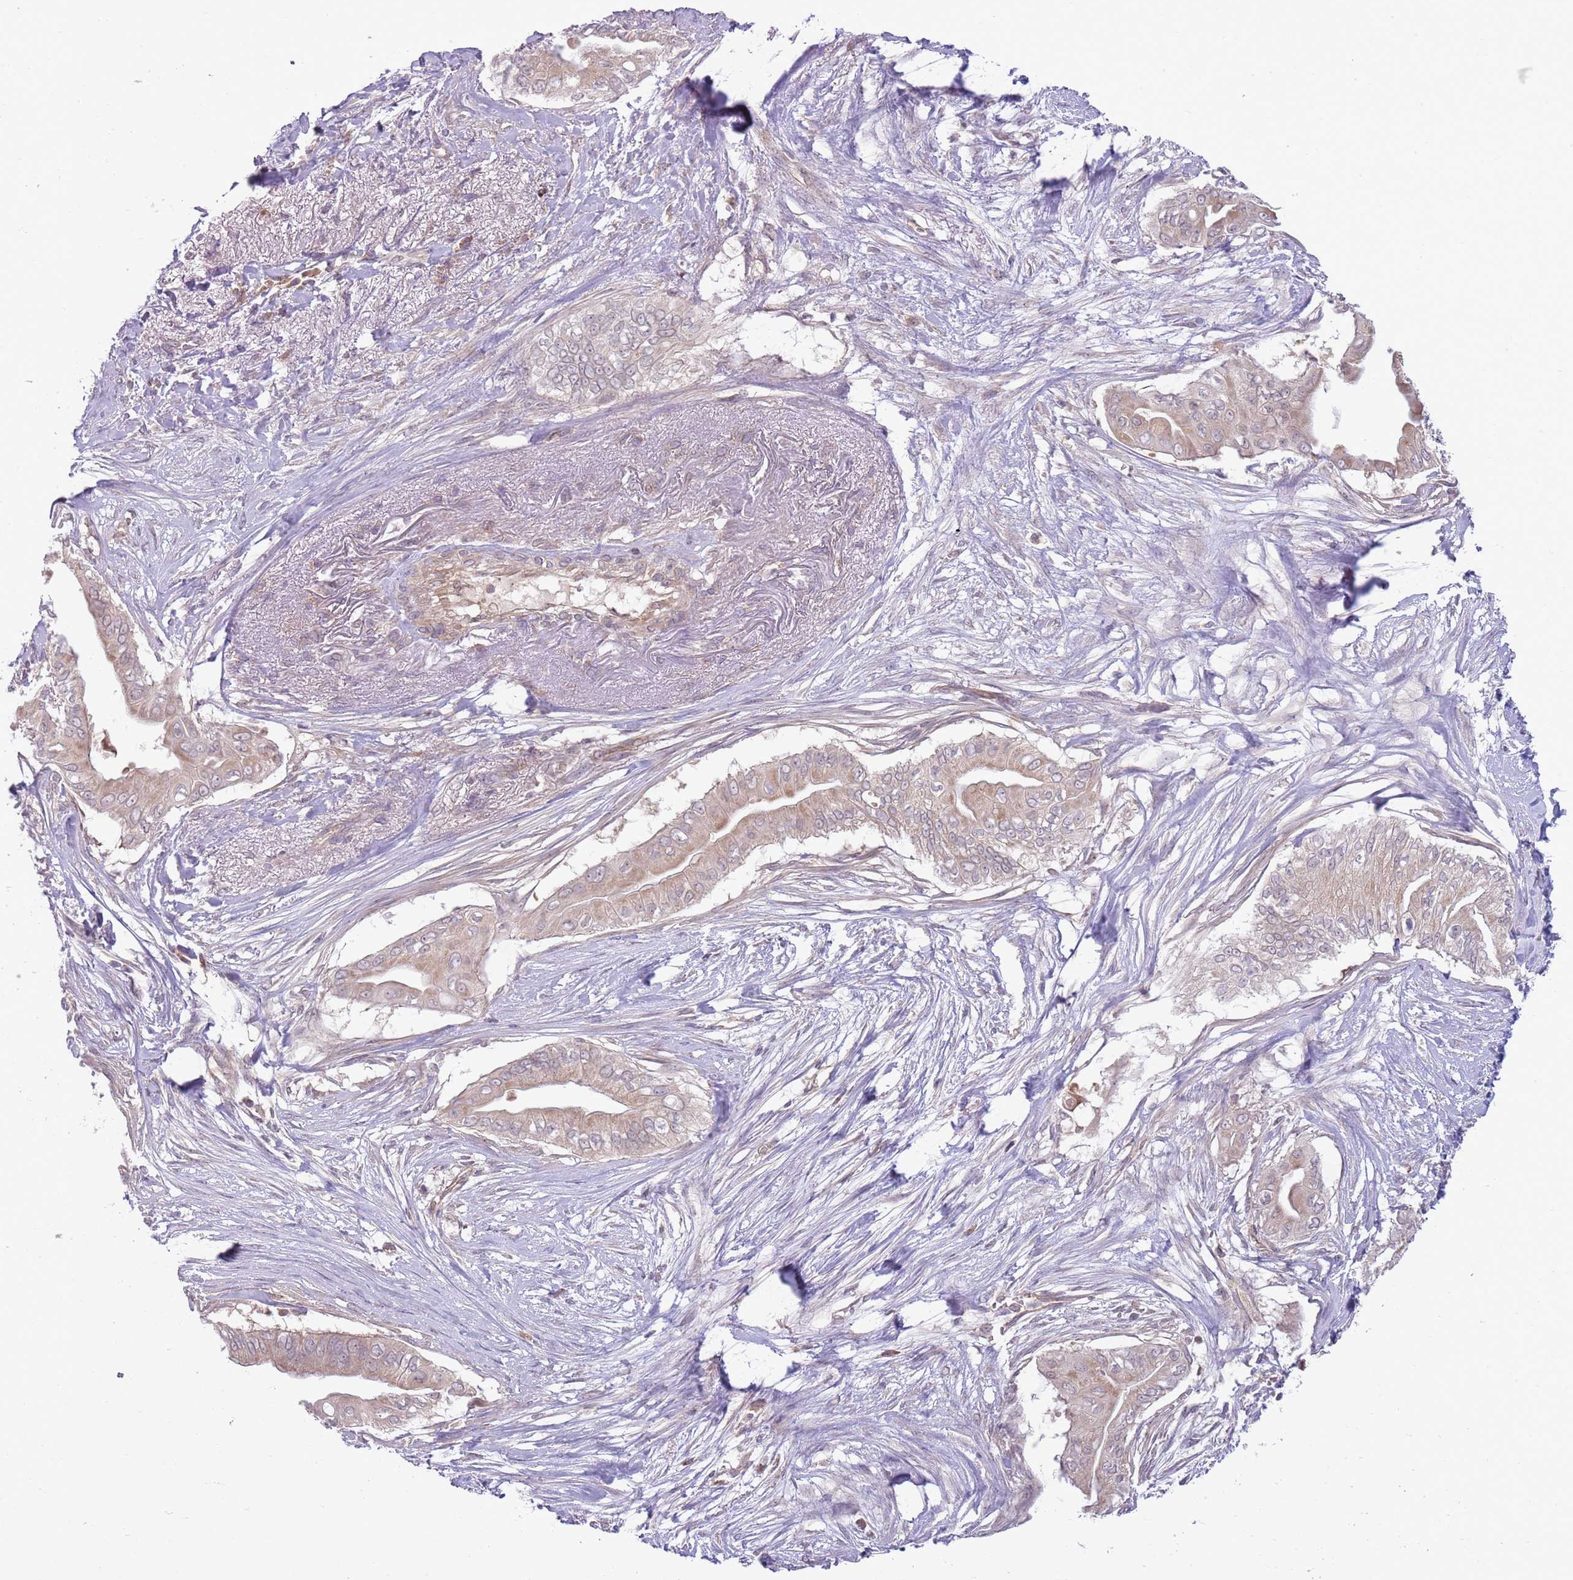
{"staining": {"intensity": "moderate", "quantity": "25%-75%", "location": "cytoplasmic/membranous"}, "tissue": "pancreatic cancer", "cell_type": "Tumor cells", "image_type": "cancer", "snomed": [{"axis": "morphology", "description": "Adenocarcinoma, NOS"}, {"axis": "topography", "description": "Pancreas"}], "caption": "Immunohistochemical staining of human pancreatic cancer (adenocarcinoma) demonstrates medium levels of moderate cytoplasmic/membranous protein staining in about 25%-75% of tumor cells. Using DAB (3,3'-diaminobenzidine) (brown) and hematoxylin (blue) stains, captured at high magnification using brightfield microscopy.", "gene": "SKOR2", "patient": {"sex": "male", "age": 71}}